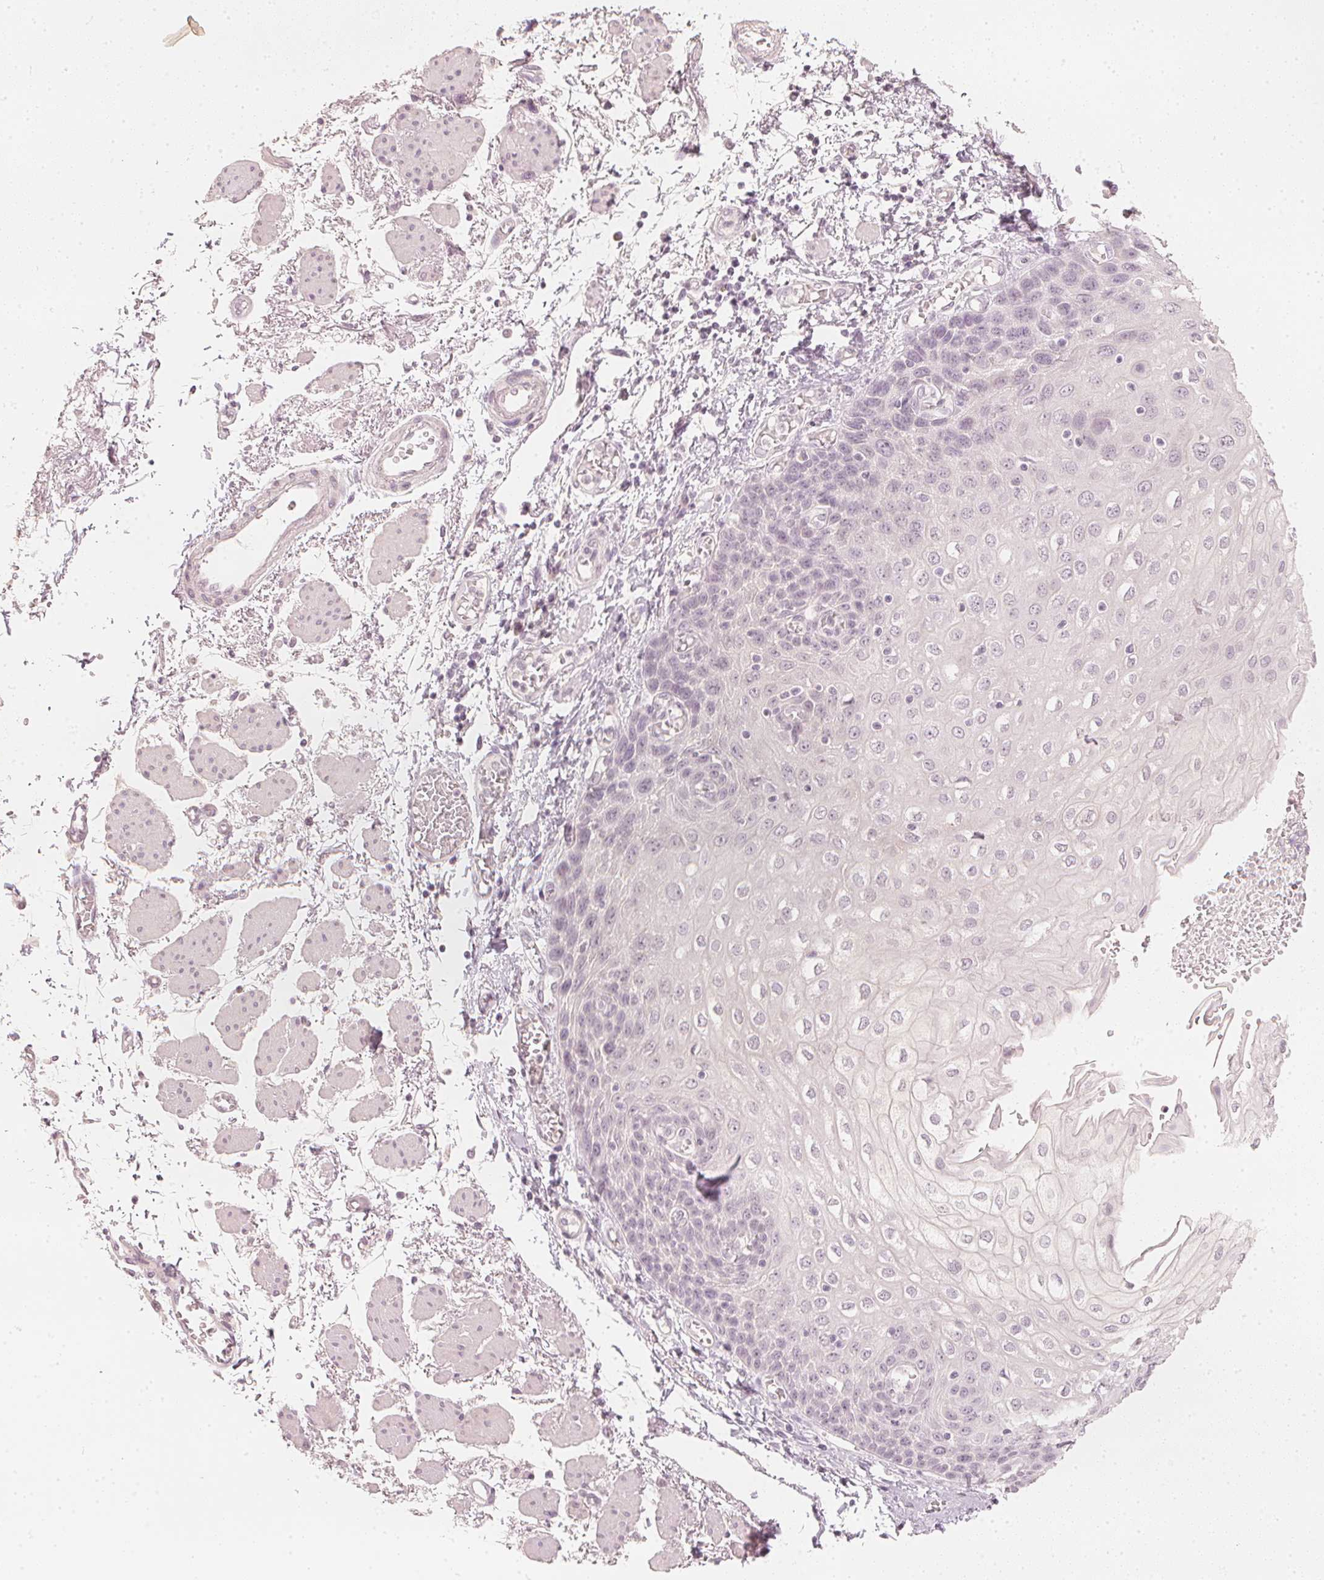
{"staining": {"intensity": "negative", "quantity": "none", "location": "none"}, "tissue": "esophagus", "cell_type": "Squamous epithelial cells", "image_type": "normal", "snomed": [{"axis": "morphology", "description": "Normal tissue, NOS"}, {"axis": "morphology", "description": "Adenocarcinoma, NOS"}, {"axis": "topography", "description": "Esophagus"}], "caption": "Image shows no significant protein expression in squamous epithelial cells of unremarkable esophagus.", "gene": "CALB1", "patient": {"sex": "male", "age": 81}}